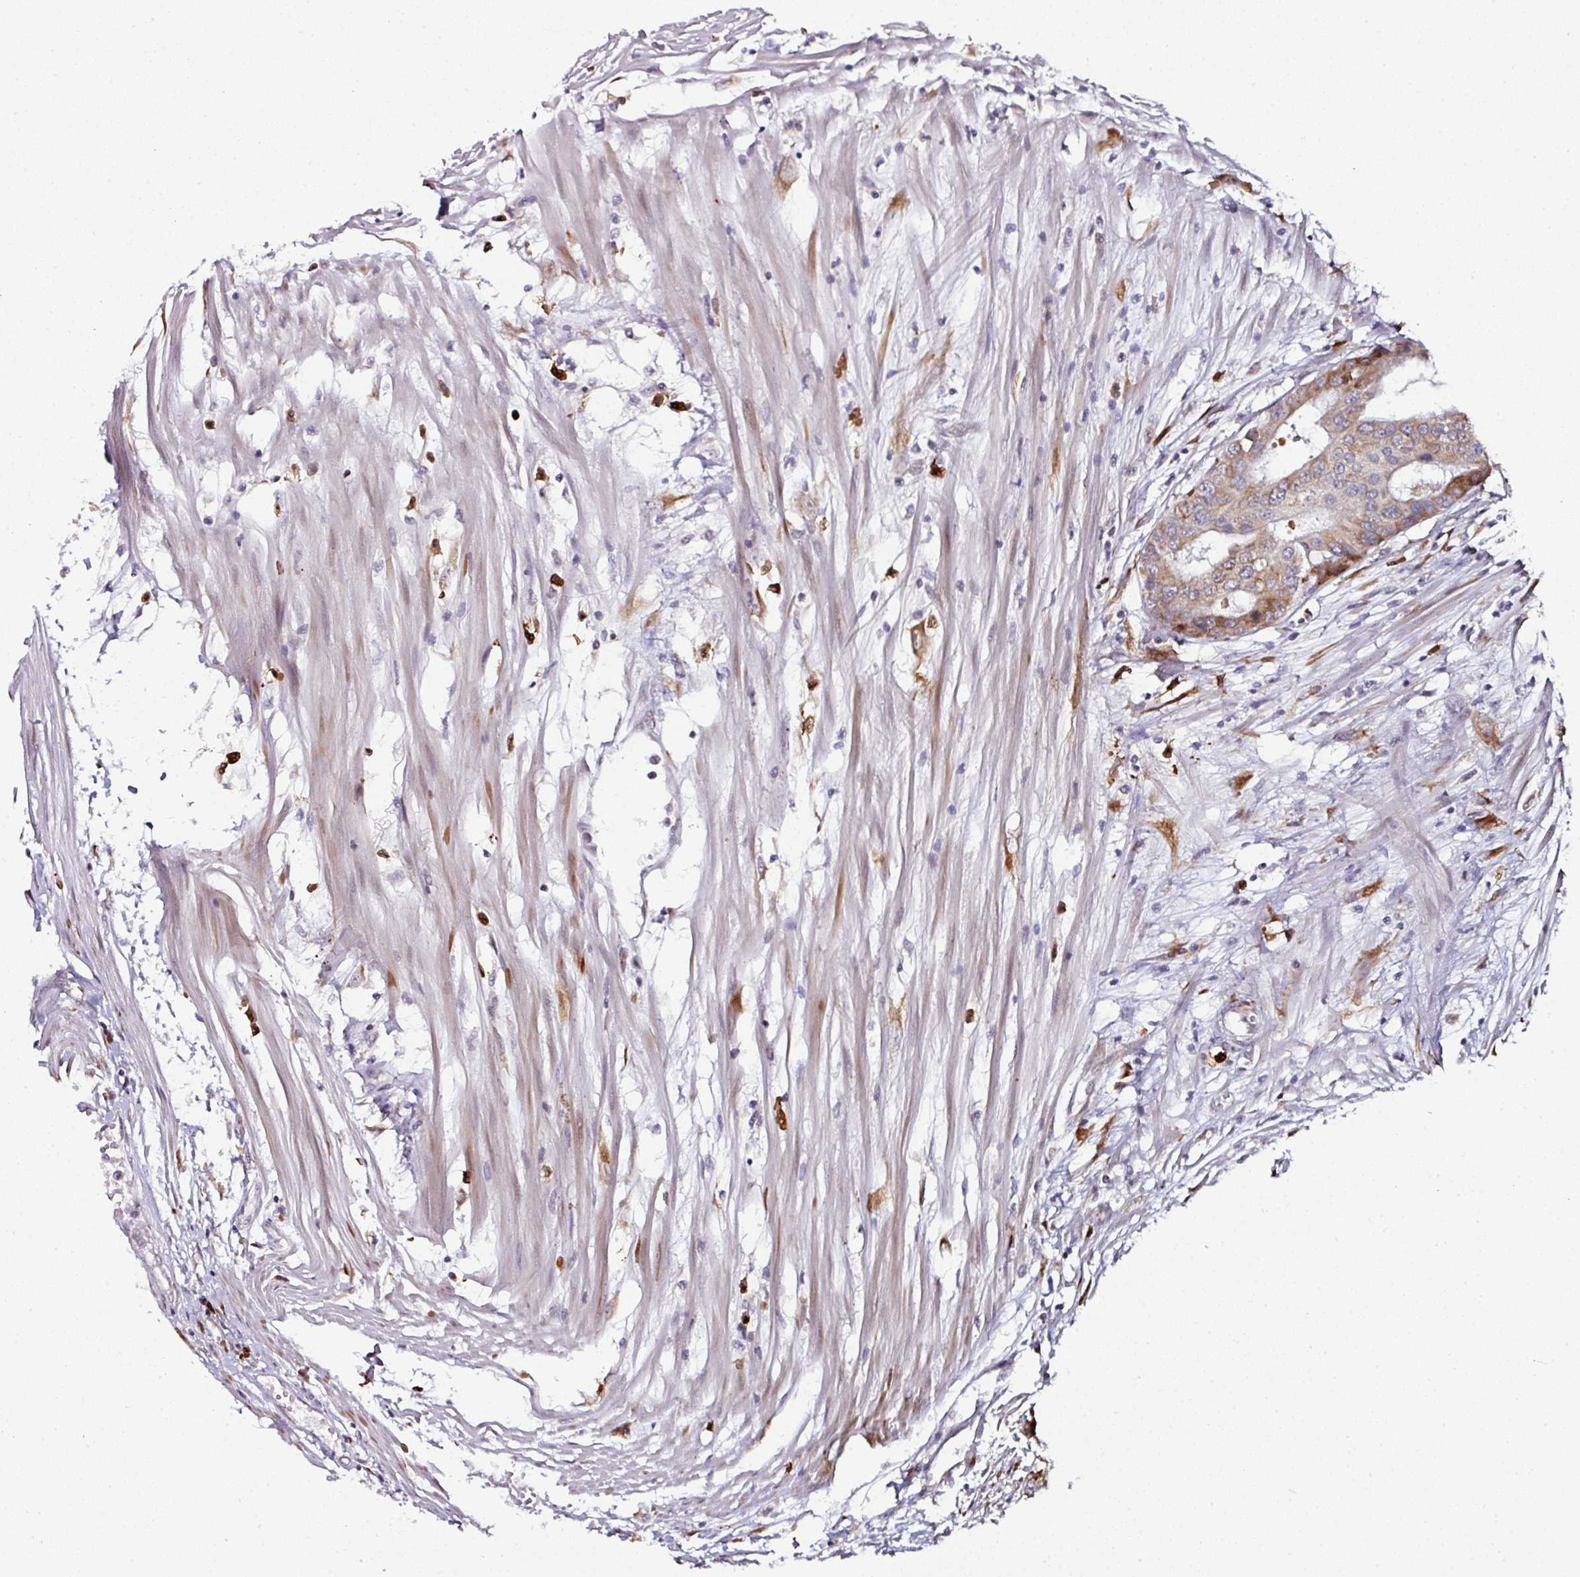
{"staining": {"intensity": "moderate", "quantity": "<25%", "location": "cytoplasmic/membranous"}, "tissue": "colorectal cancer", "cell_type": "Tumor cells", "image_type": "cancer", "snomed": [{"axis": "morphology", "description": "Adenocarcinoma, NOS"}, {"axis": "topography", "description": "Colon"}], "caption": "Immunohistochemical staining of human colorectal cancer exhibits low levels of moderate cytoplasmic/membranous staining in approximately <25% of tumor cells. (IHC, brightfield microscopy, high magnification).", "gene": "APOLD1", "patient": {"sex": "male", "age": 77}}